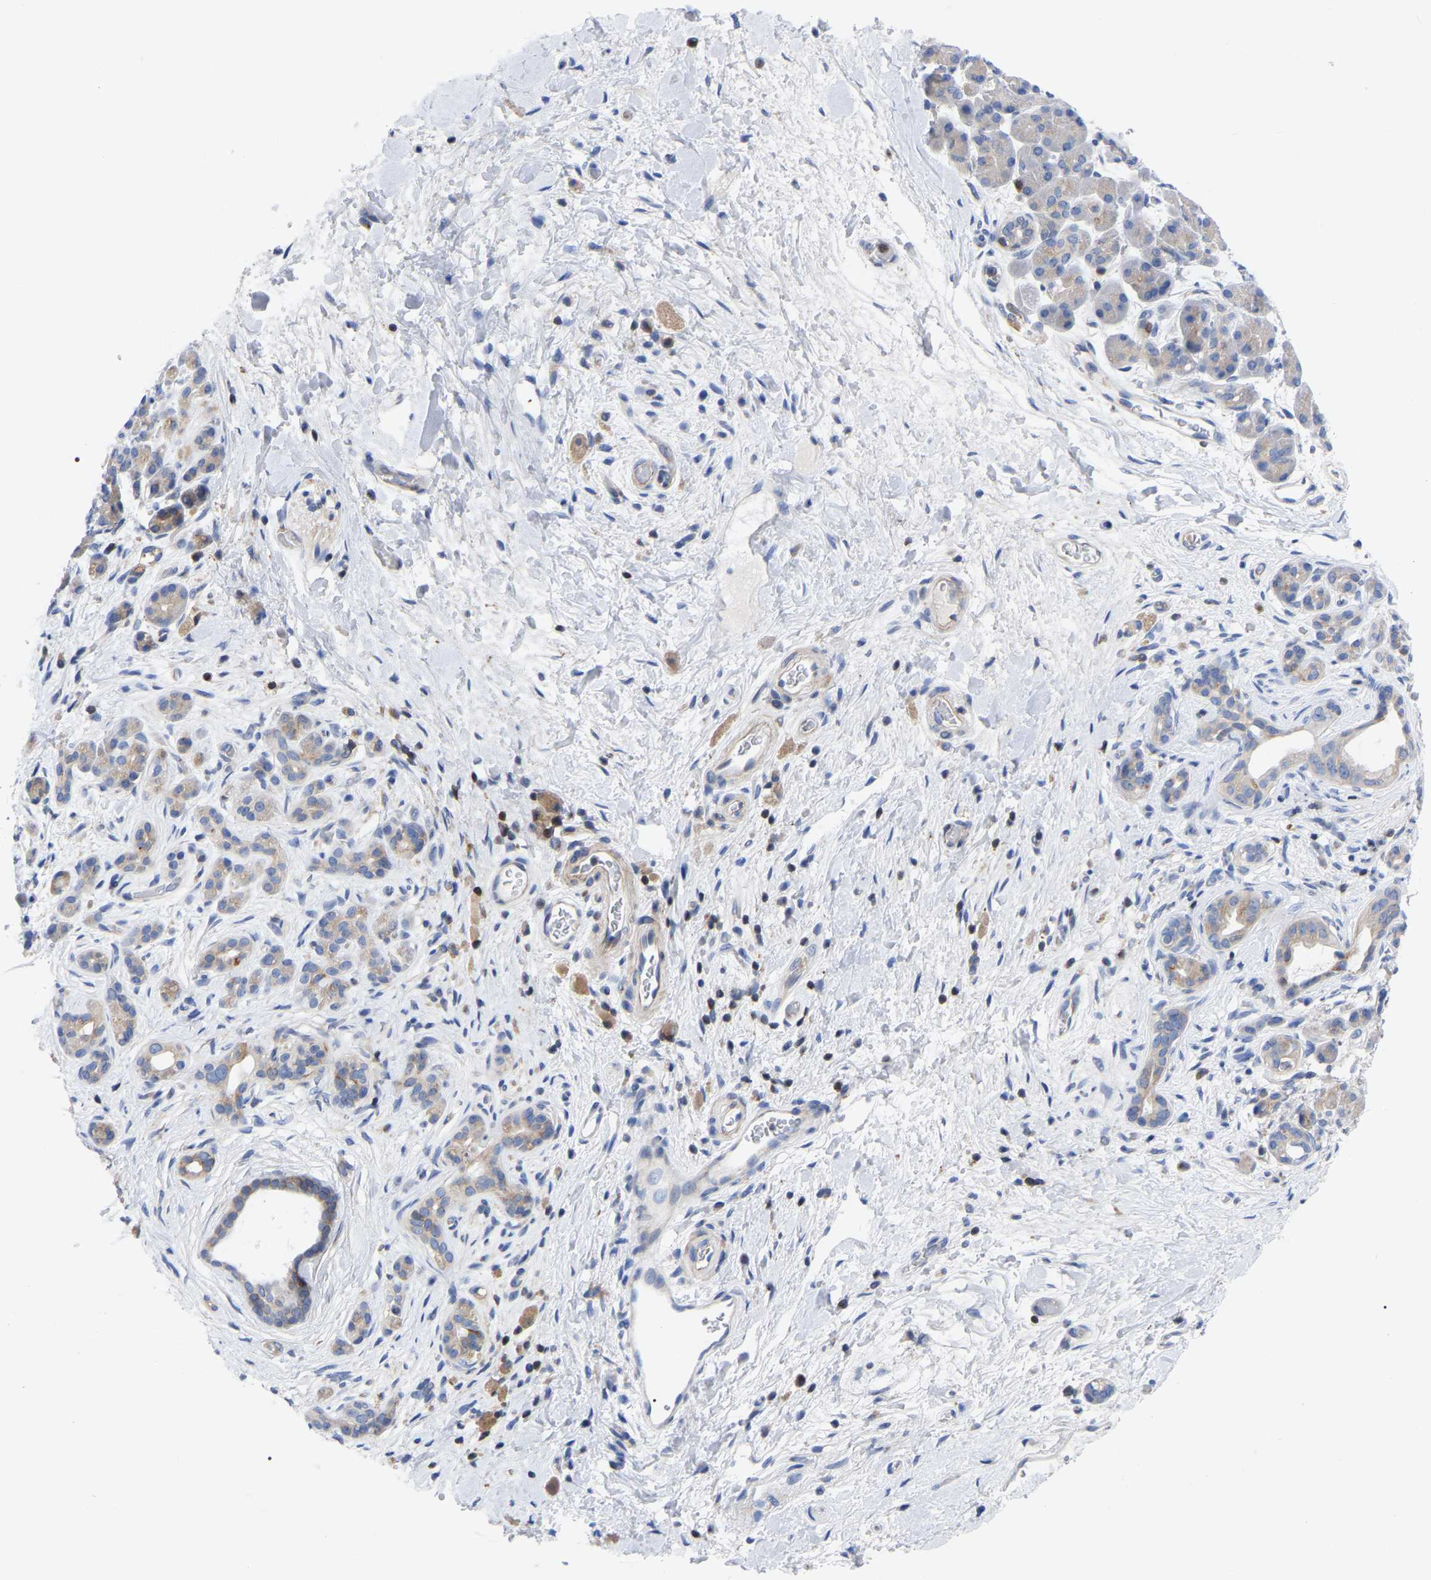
{"staining": {"intensity": "weak", "quantity": "25%-75%", "location": "cytoplasmic/membranous"}, "tissue": "pancreatic cancer", "cell_type": "Tumor cells", "image_type": "cancer", "snomed": [{"axis": "morphology", "description": "Adenocarcinoma, NOS"}, {"axis": "topography", "description": "Pancreas"}], "caption": "This photomicrograph displays immunohistochemistry (IHC) staining of human pancreatic cancer, with low weak cytoplasmic/membranous expression in approximately 25%-75% of tumor cells.", "gene": "PTPN7", "patient": {"sex": "male", "age": 55}}